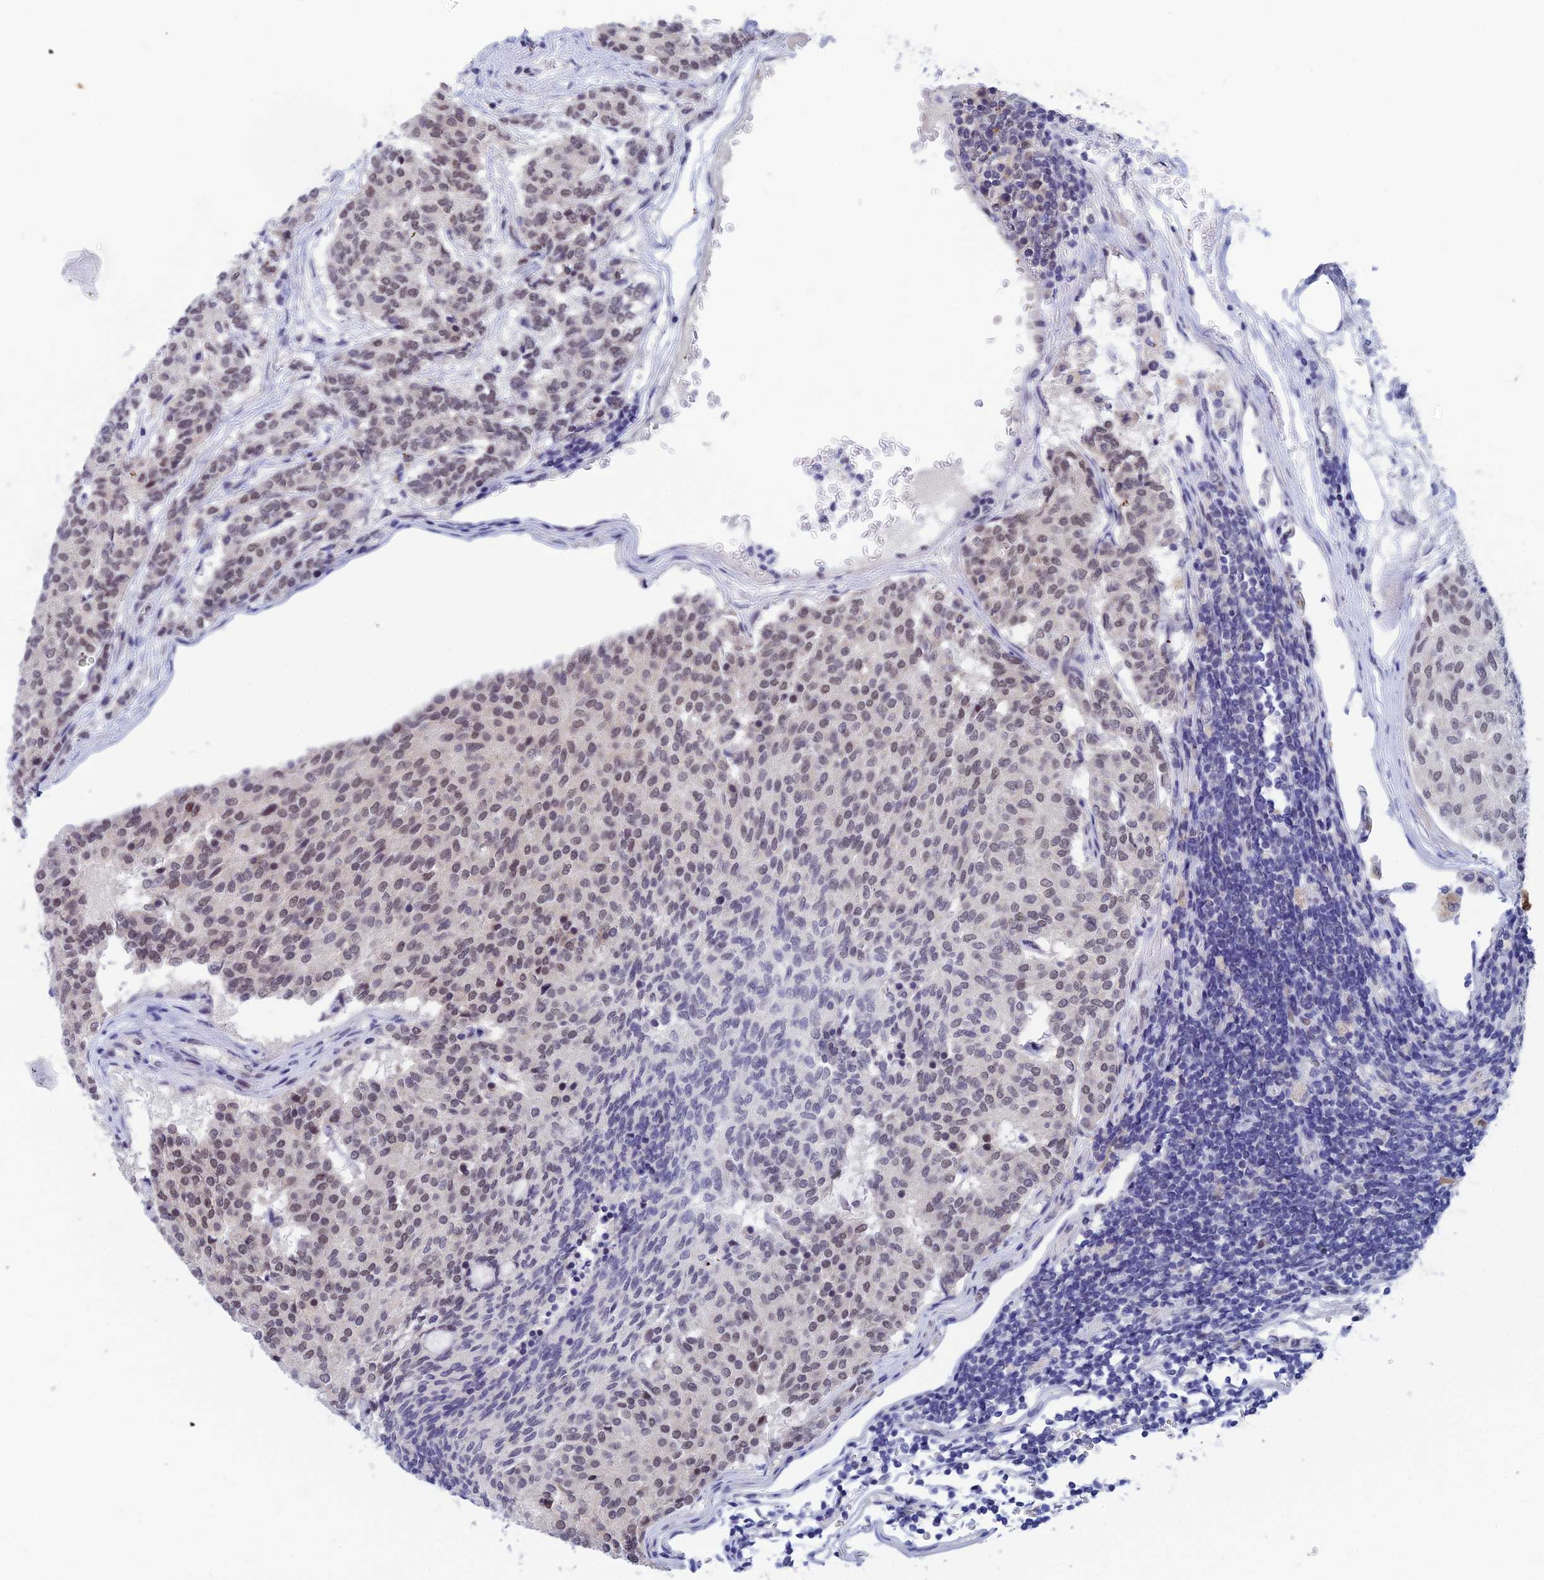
{"staining": {"intensity": "weak", "quantity": ">75%", "location": "nuclear"}, "tissue": "carcinoid", "cell_type": "Tumor cells", "image_type": "cancer", "snomed": [{"axis": "morphology", "description": "Carcinoid, malignant, NOS"}, {"axis": "topography", "description": "Pancreas"}], "caption": "Immunohistochemical staining of human carcinoid (malignant) demonstrates low levels of weak nuclear protein positivity in about >75% of tumor cells.", "gene": "NABP2", "patient": {"sex": "female", "age": 54}}